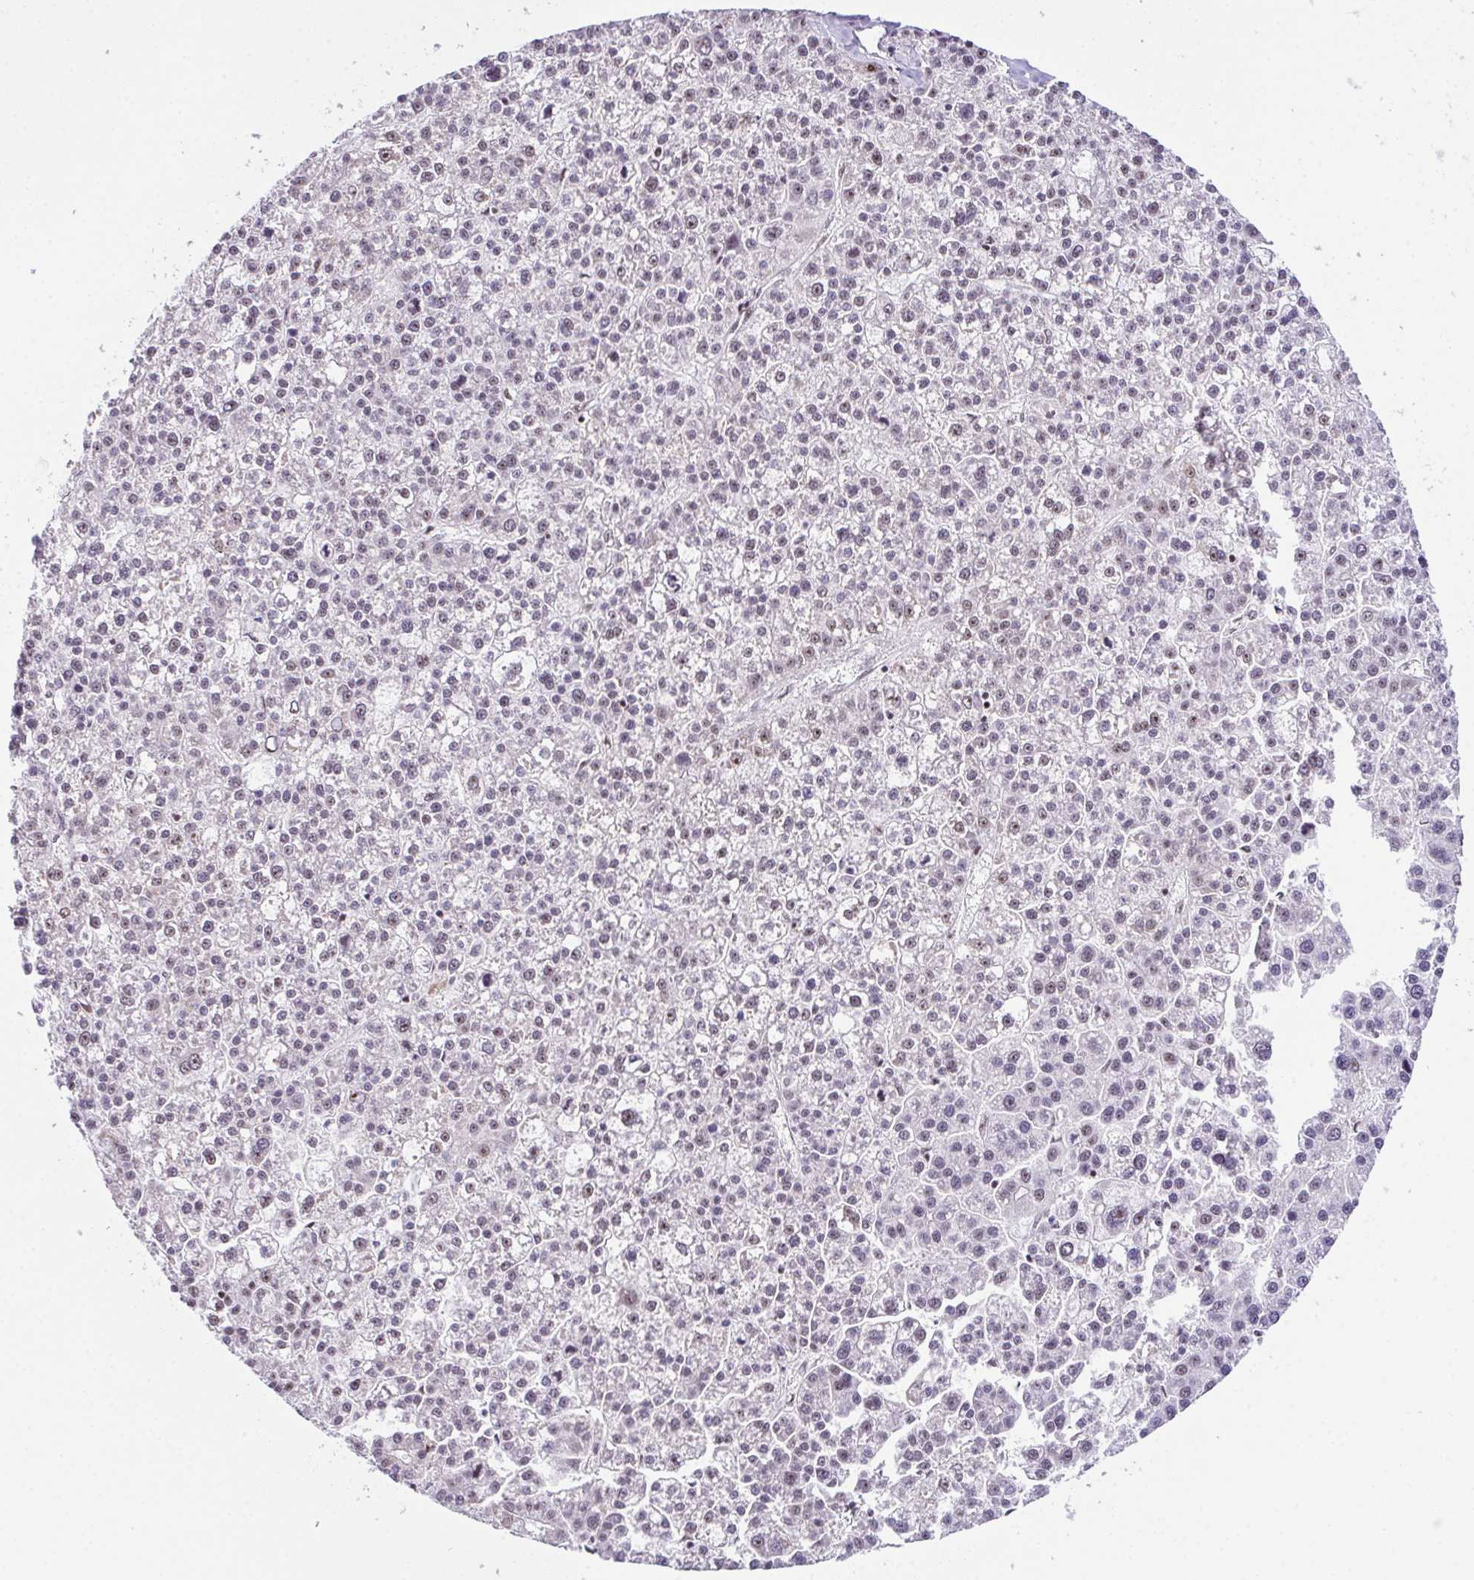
{"staining": {"intensity": "weak", "quantity": "25%-75%", "location": "nuclear"}, "tissue": "liver cancer", "cell_type": "Tumor cells", "image_type": "cancer", "snomed": [{"axis": "morphology", "description": "Carcinoma, Hepatocellular, NOS"}, {"axis": "topography", "description": "Liver"}], "caption": "Protein expression analysis of hepatocellular carcinoma (liver) shows weak nuclear positivity in approximately 25%-75% of tumor cells. (Stains: DAB (3,3'-diaminobenzidine) in brown, nuclei in blue, Microscopy: brightfield microscopy at high magnification).", "gene": "ZNF800", "patient": {"sex": "female", "age": 58}}